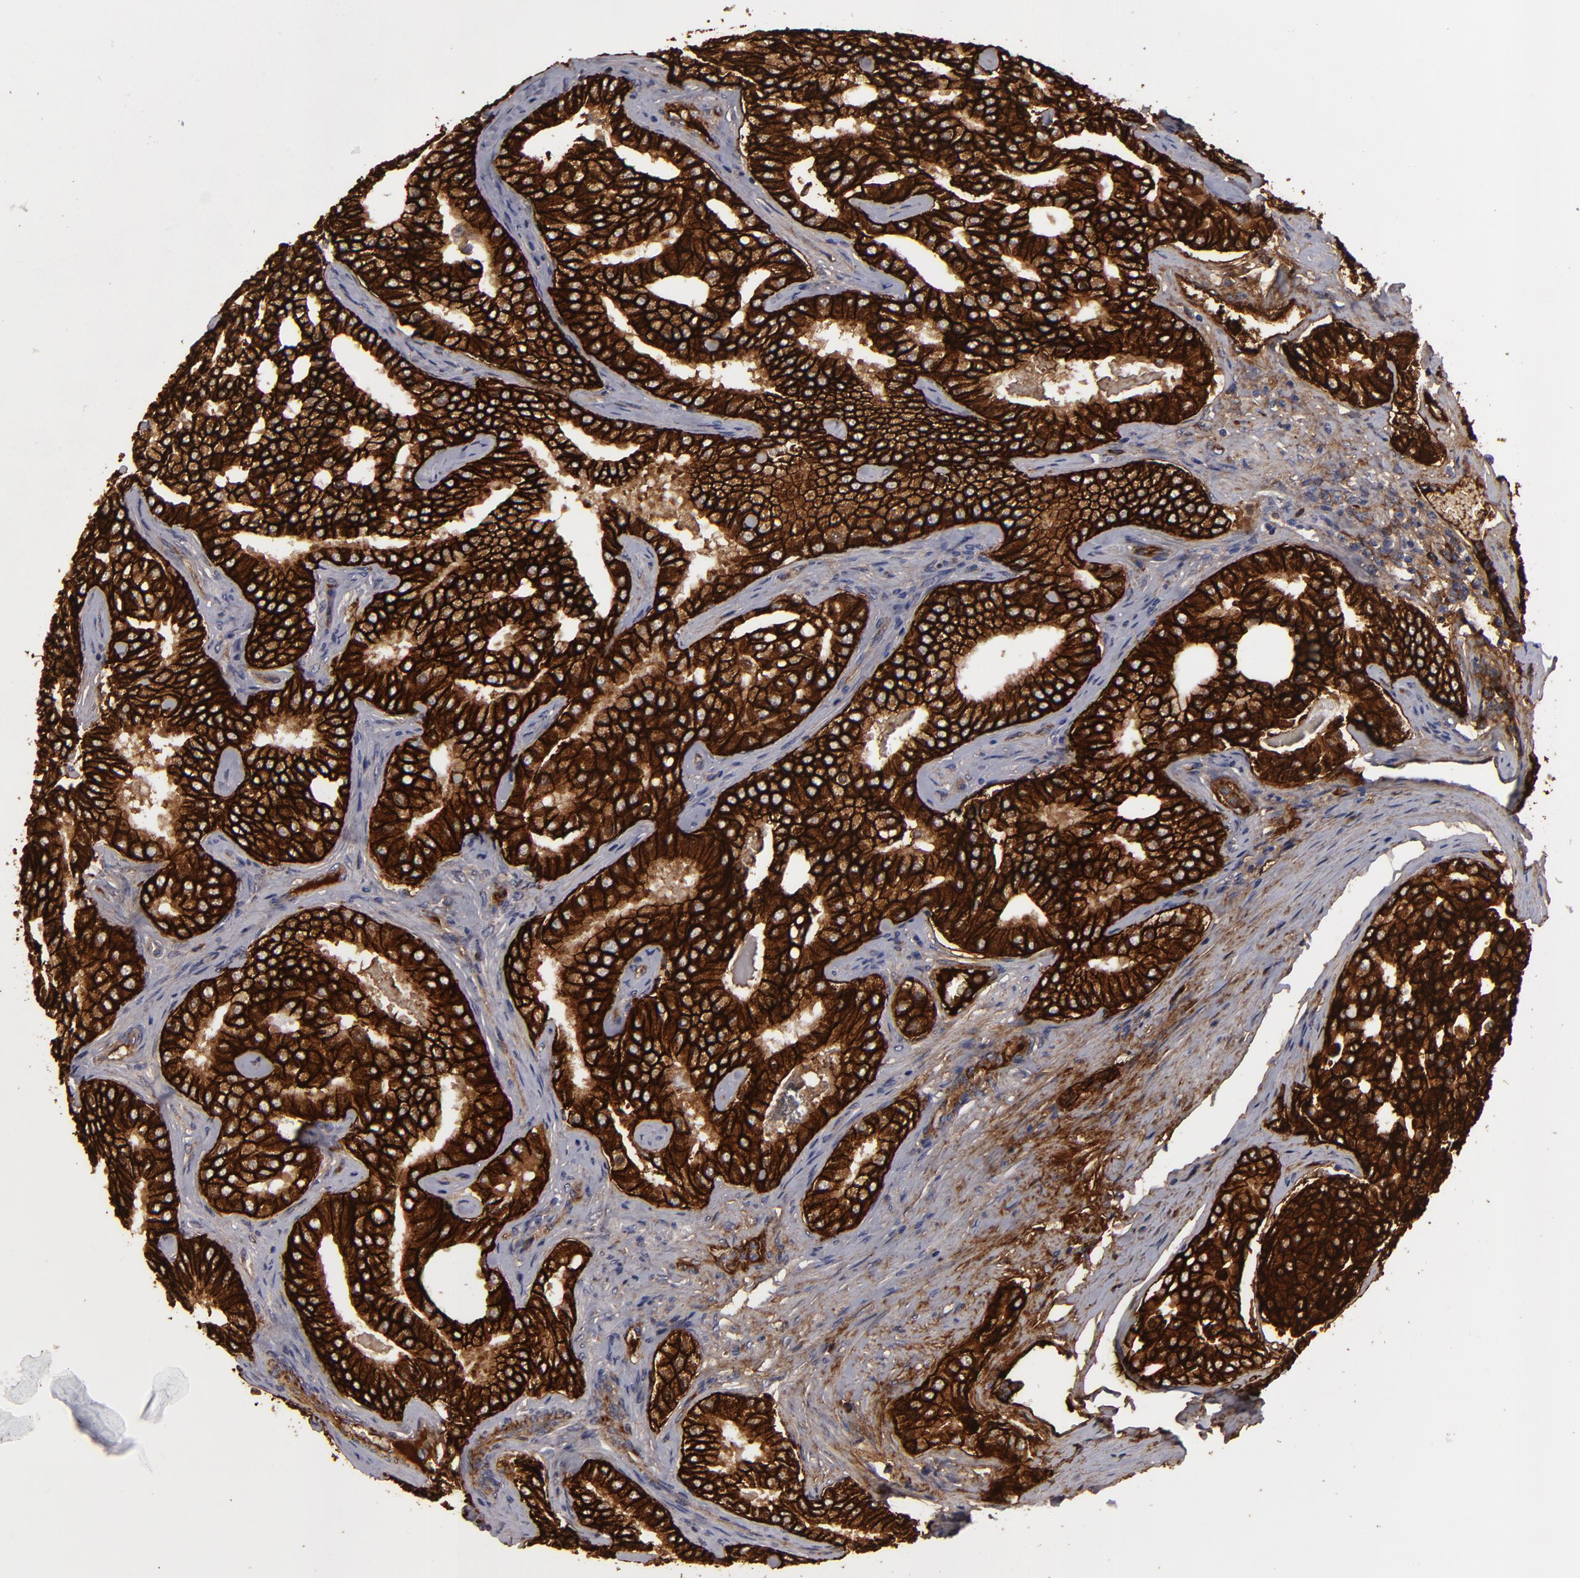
{"staining": {"intensity": "strong", "quantity": ">75%", "location": "cytoplasmic/membranous"}, "tissue": "prostate cancer", "cell_type": "Tumor cells", "image_type": "cancer", "snomed": [{"axis": "morphology", "description": "Adenocarcinoma, High grade"}, {"axis": "topography", "description": "Prostate"}], "caption": "Protein analysis of adenocarcinoma (high-grade) (prostate) tissue reveals strong cytoplasmic/membranous expression in about >75% of tumor cells.", "gene": "ALCAM", "patient": {"sex": "male", "age": 64}}